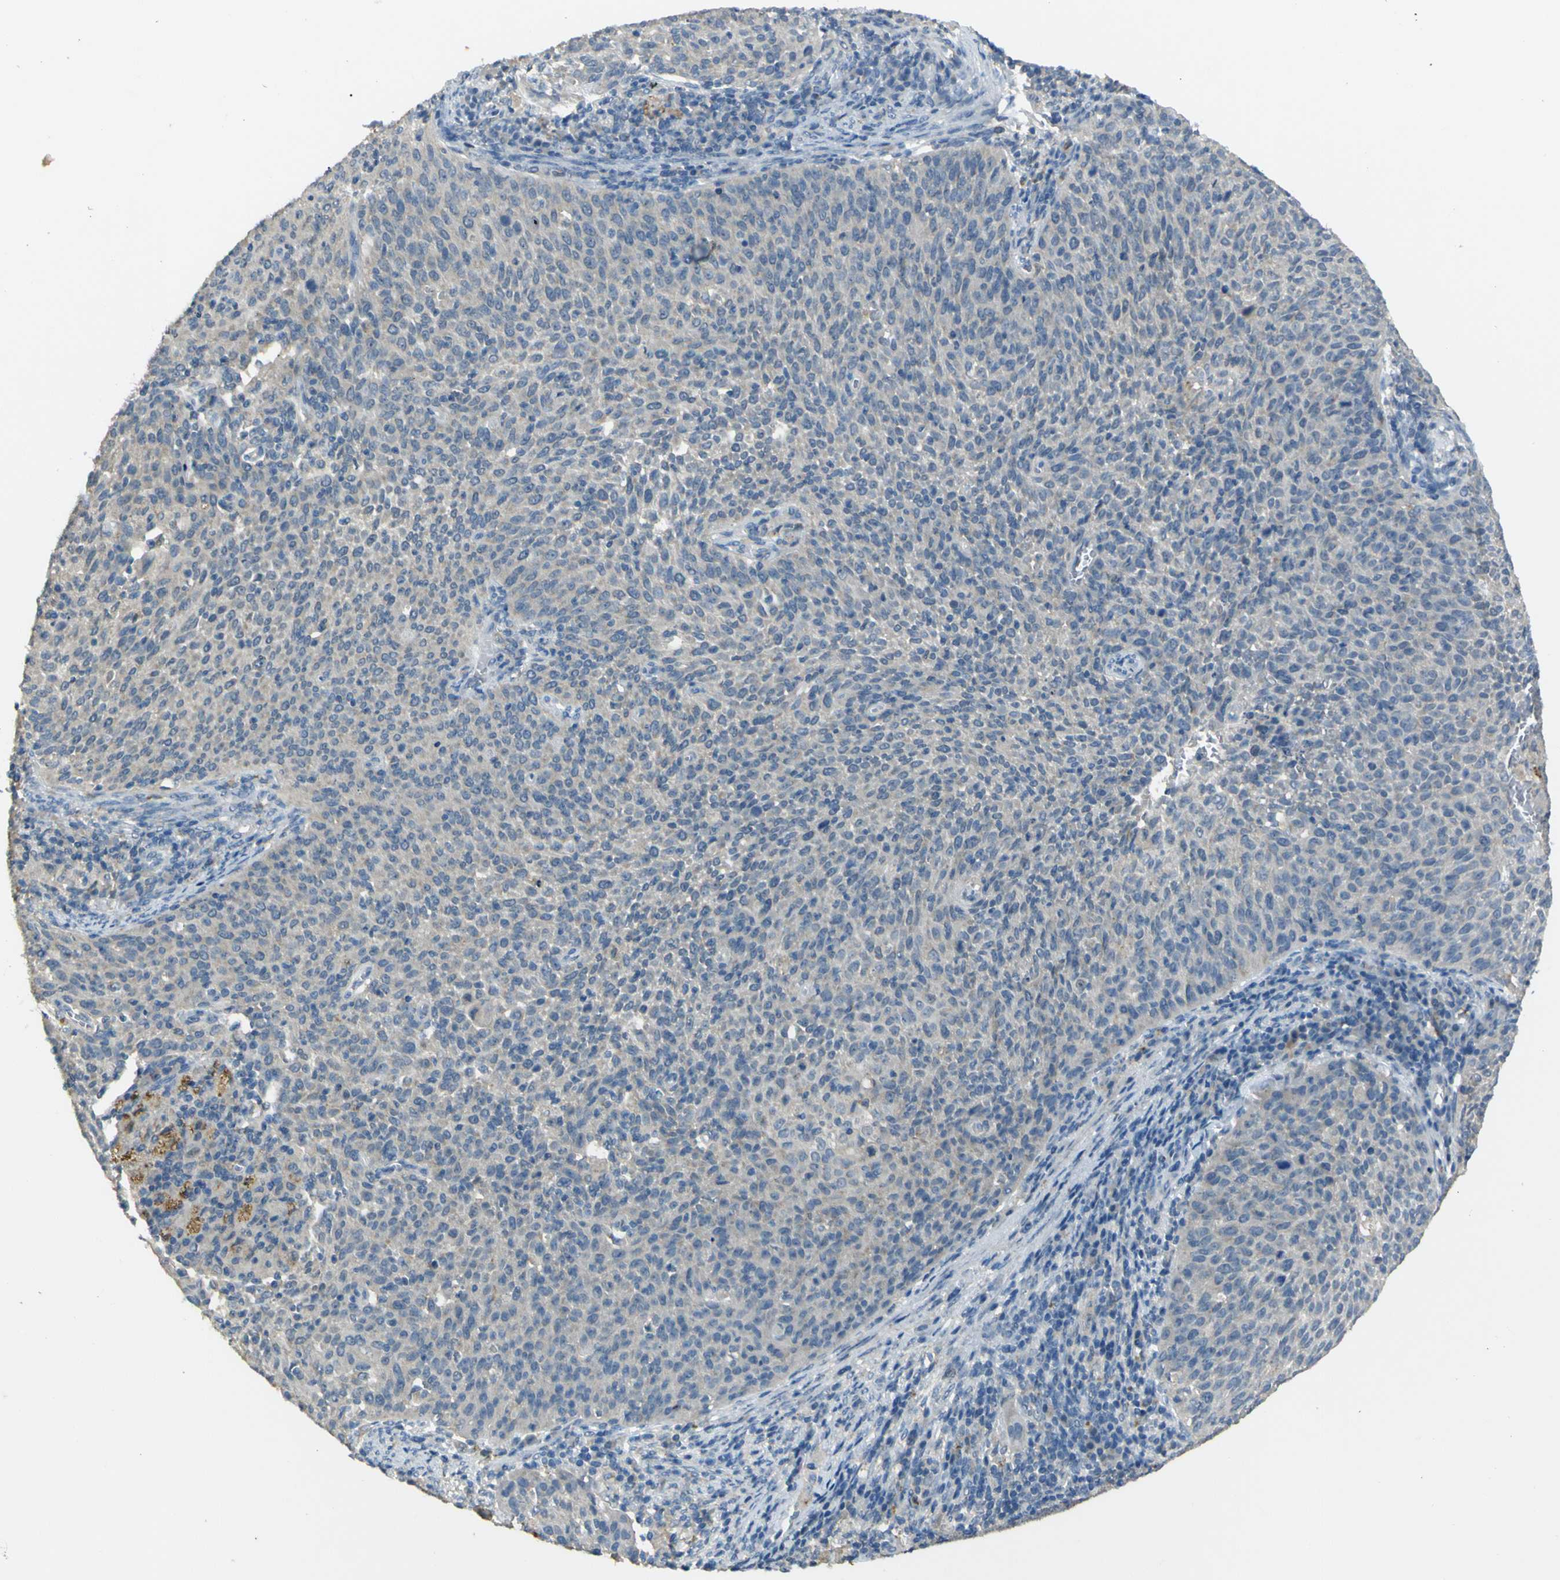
{"staining": {"intensity": "negative", "quantity": "none", "location": "none"}, "tissue": "cervical cancer", "cell_type": "Tumor cells", "image_type": "cancer", "snomed": [{"axis": "morphology", "description": "Squamous cell carcinoma, NOS"}, {"axis": "topography", "description": "Cervix"}], "caption": "The micrograph displays no staining of tumor cells in cervical squamous cell carcinoma.", "gene": "C6orf89", "patient": {"sex": "female", "age": 38}}